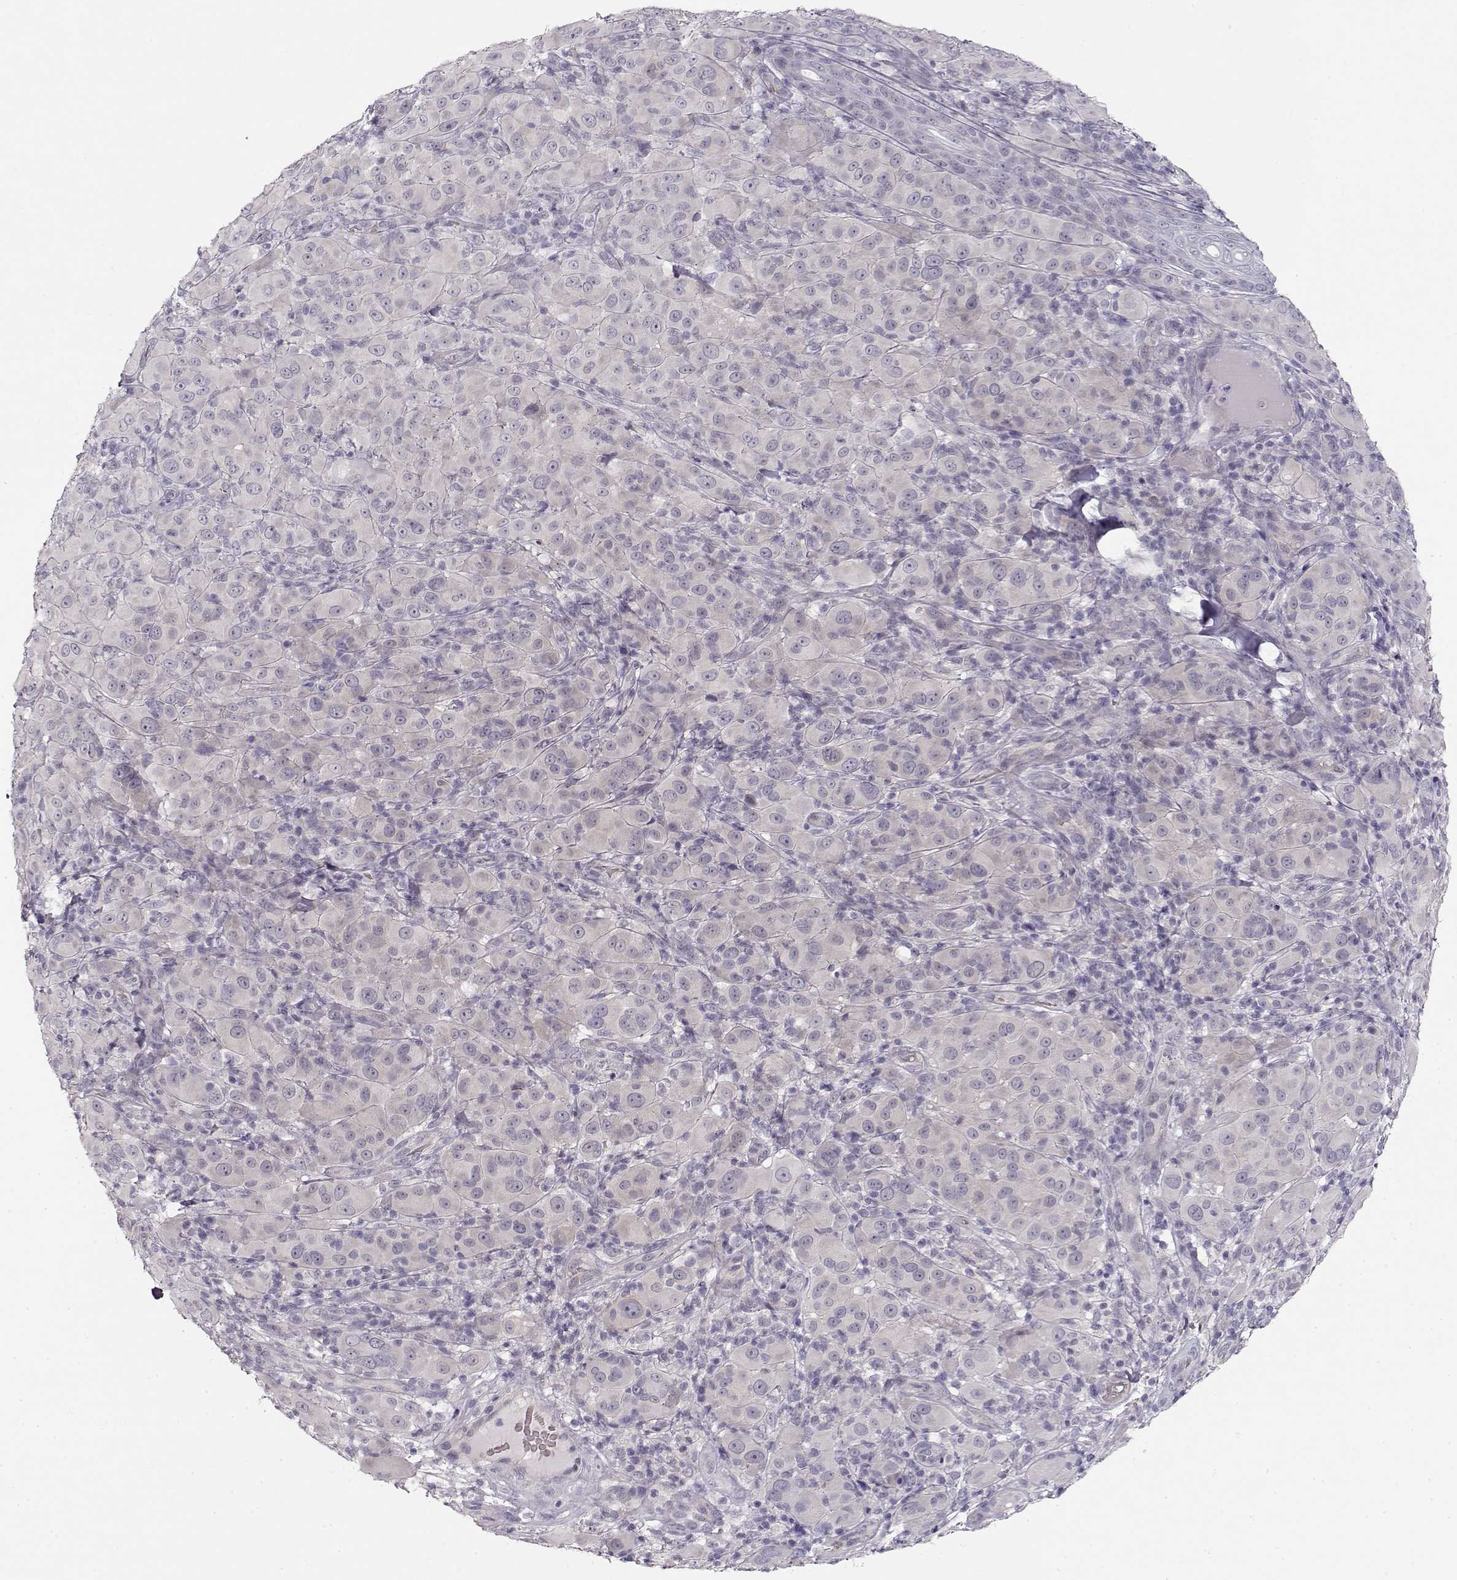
{"staining": {"intensity": "negative", "quantity": "none", "location": "none"}, "tissue": "melanoma", "cell_type": "Tumor cells", "image_type": "cancer", "snomed": [{"axis": "morphology", "description": "Malignant melanoma, NOS"}, {"axis": "topography", "description": "Skin"}], "caption": "This is an immunohistochemistry photomicrograph of human melanoma. There is no staining in tumor cells.", "gene": "TTC26", "patient": {"sex": "female", "age": 87}}